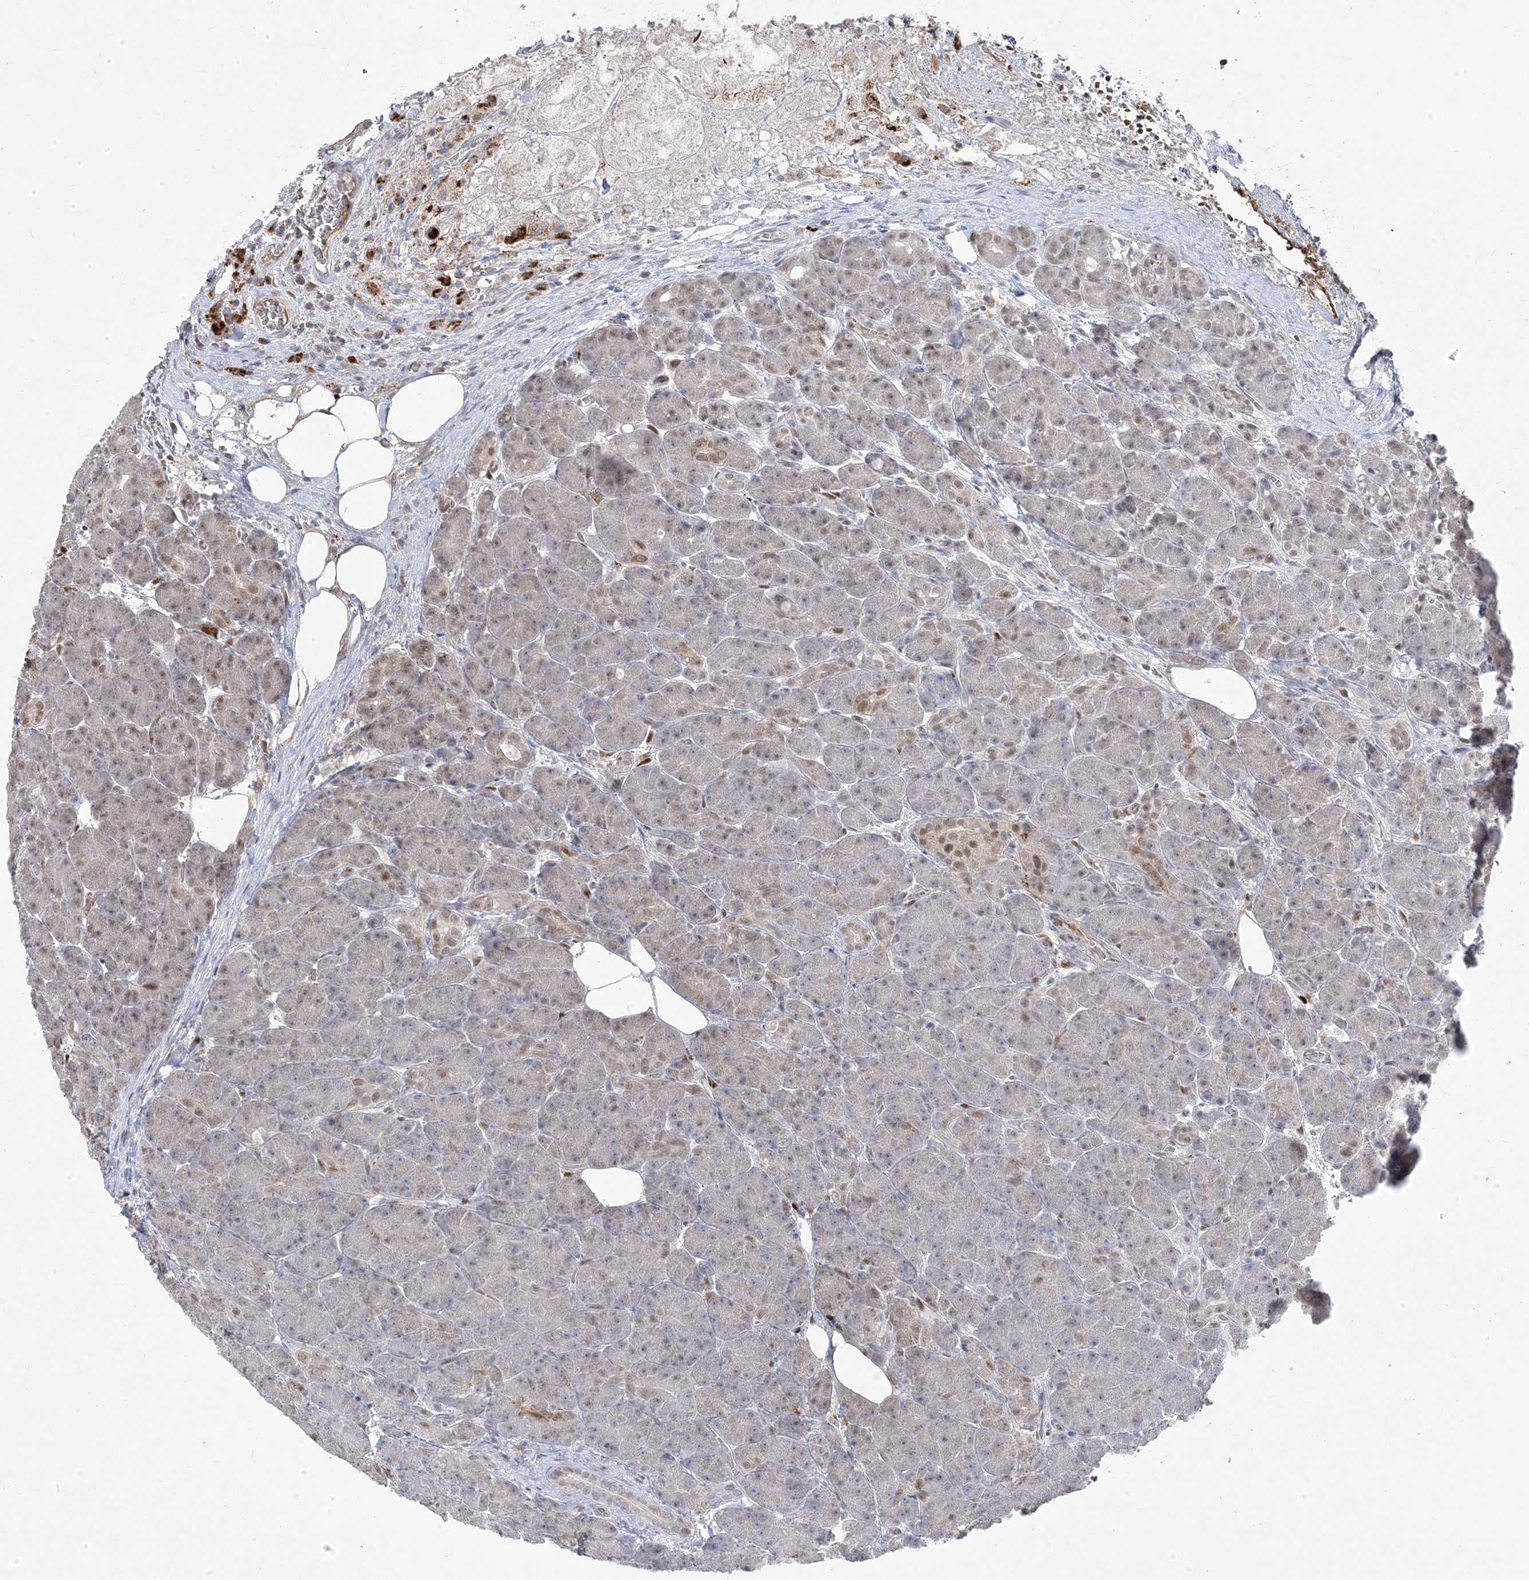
{"staining": {"intensity": "weak", "quantity": "<25%", "location": "nuclear"}, "tissue": "pancreas", "cell_type": "Exocrine glandular cells", "image_type": "normal", "snomed": [{"axis": "morphology", "description": "Normal tissue, NOS"}, {"axis": "topography", "description": "Pancreas"}], "caption": "The immunohistochemistry (IHC) photomicrograph has no significant staining in exocrine glandular cells of pancreas.", "gene": "PPOX", "patient": {"sex": "male", "age": 63}}